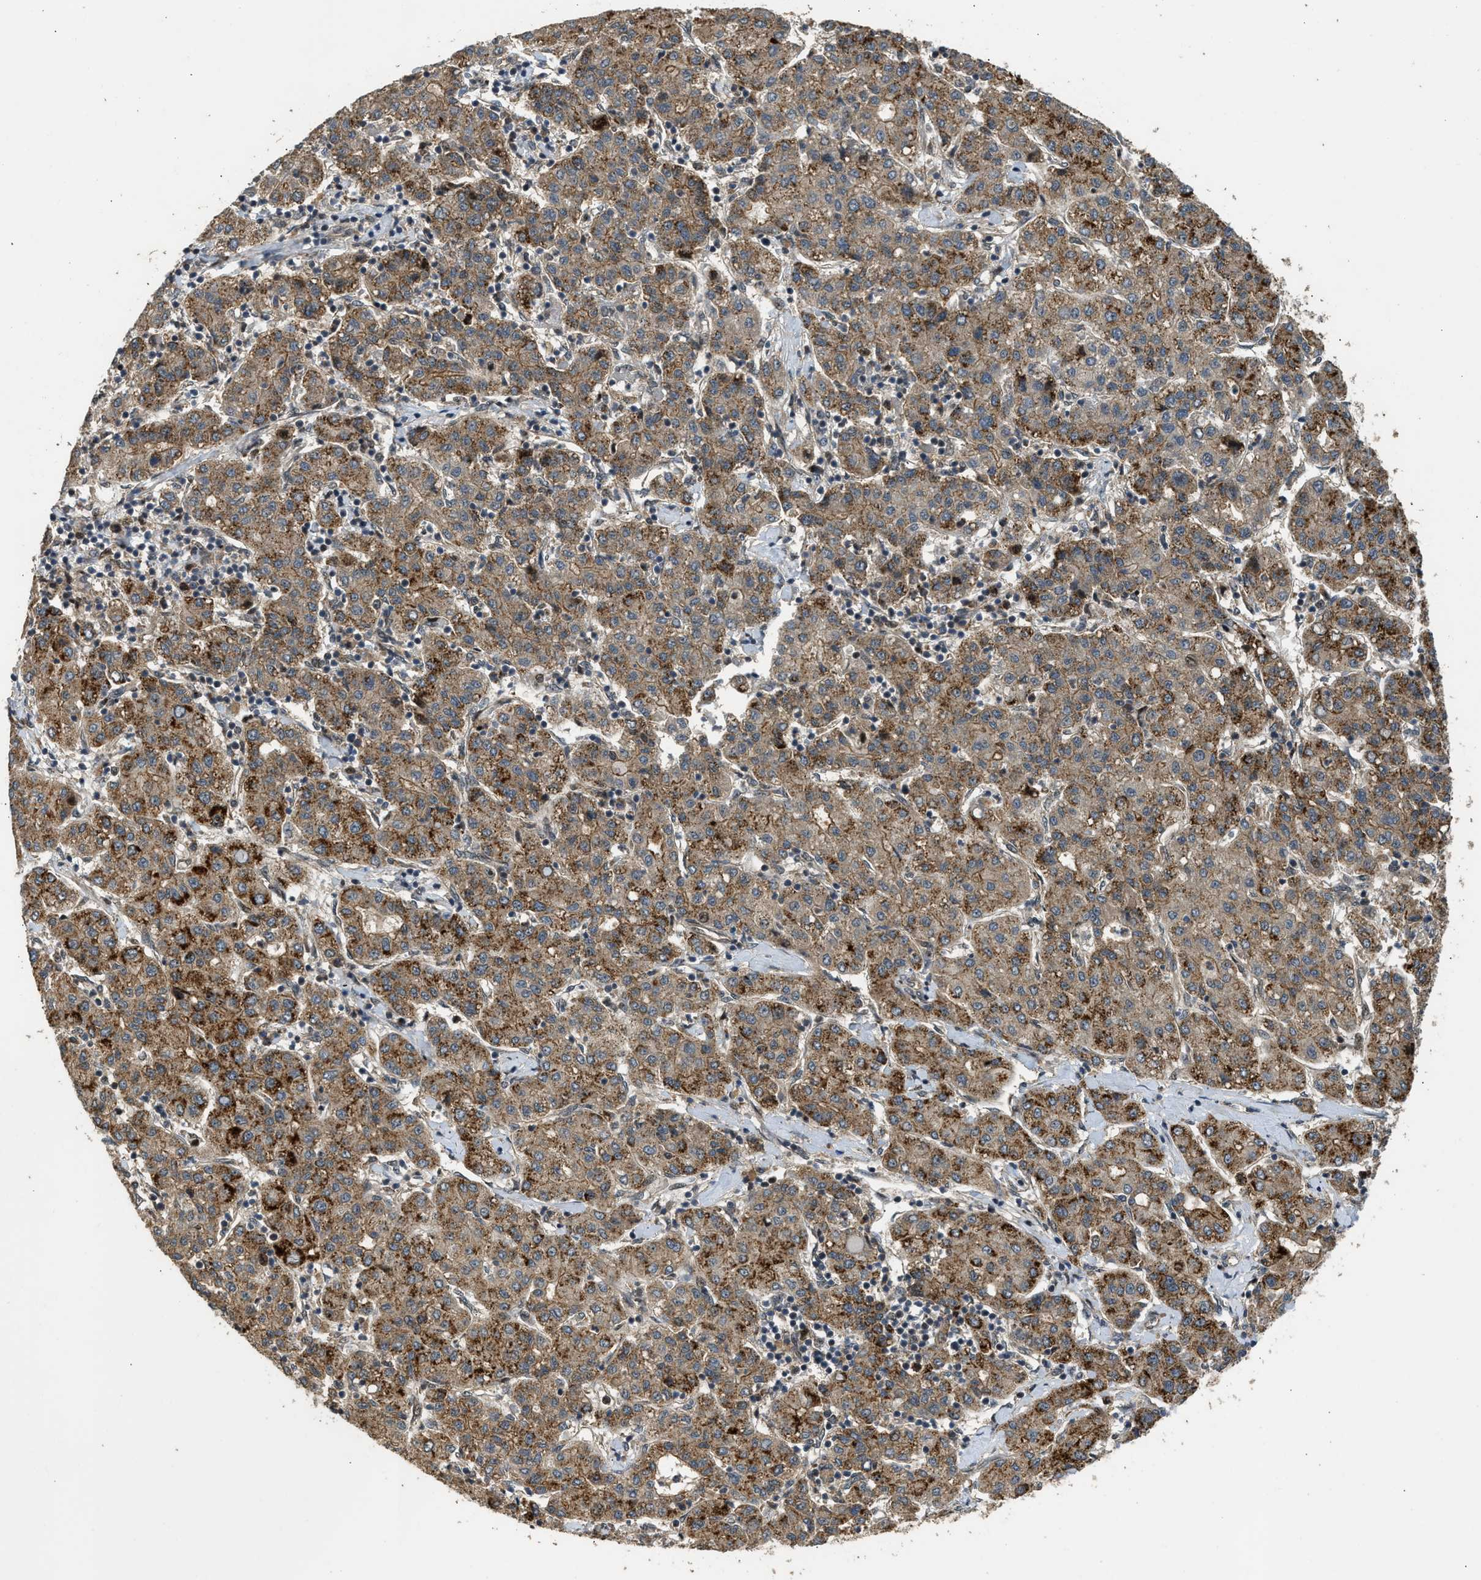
{"staining": {"intensity": "strong", "quantity": ">75%", "location": "cytoplasmic/membranous"}, "tissue": "liver cancer", "cell_type": "Tumor cells", "image_type": "cancer", "snomed": [{"axis": "morphology", "description": "Carcinoma, Hepatocellular, NOS"}, {"axis": "topography", "description": "Liver"}], "caption": "Tumor cells show high levels of strong cytoplasmic/membranous staining in about >75% of cells in liver hepatocellular carcinoma.", "gene": "GET1", "patient": {"sex": "male", "age": 65}}